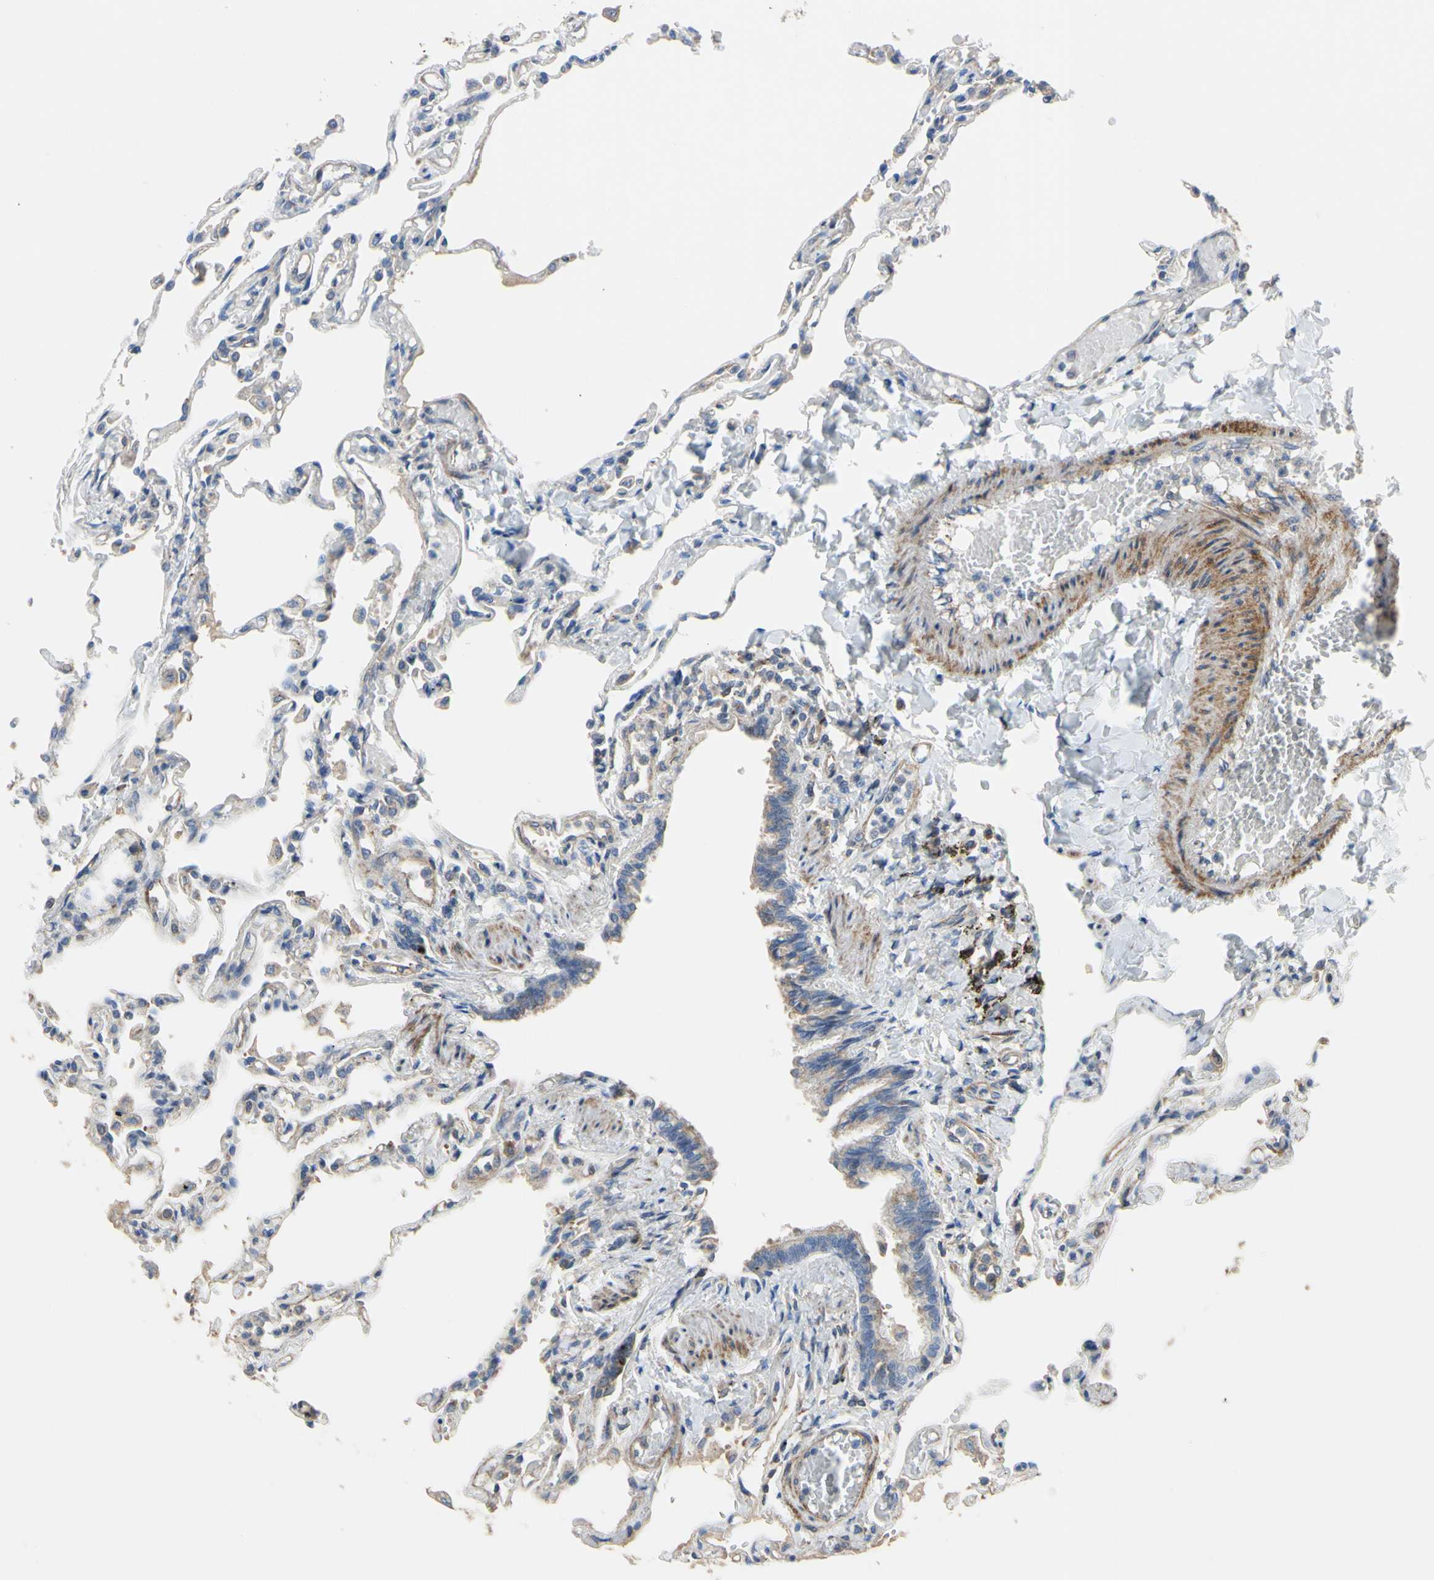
{"staining": {"intensity": "weak", "quantity": ">75%", "location": "cytoplasmic/membranous"}, "tissue": "lung", "cell_type": "Alveolar cells", "image_type": "normal", "snomed": [{"axis": "morphology", "description": "Normal tissue, NOS"}, {"axis": "topography", "description": "Lung"}], "caption": "IHC of benign lung demonstrates low levels of weak cytoplasmic/membranous staining in about >75% of alveolar cells.", "gene": "BECN1", "patient": {"sex": "male", "age": 21}}